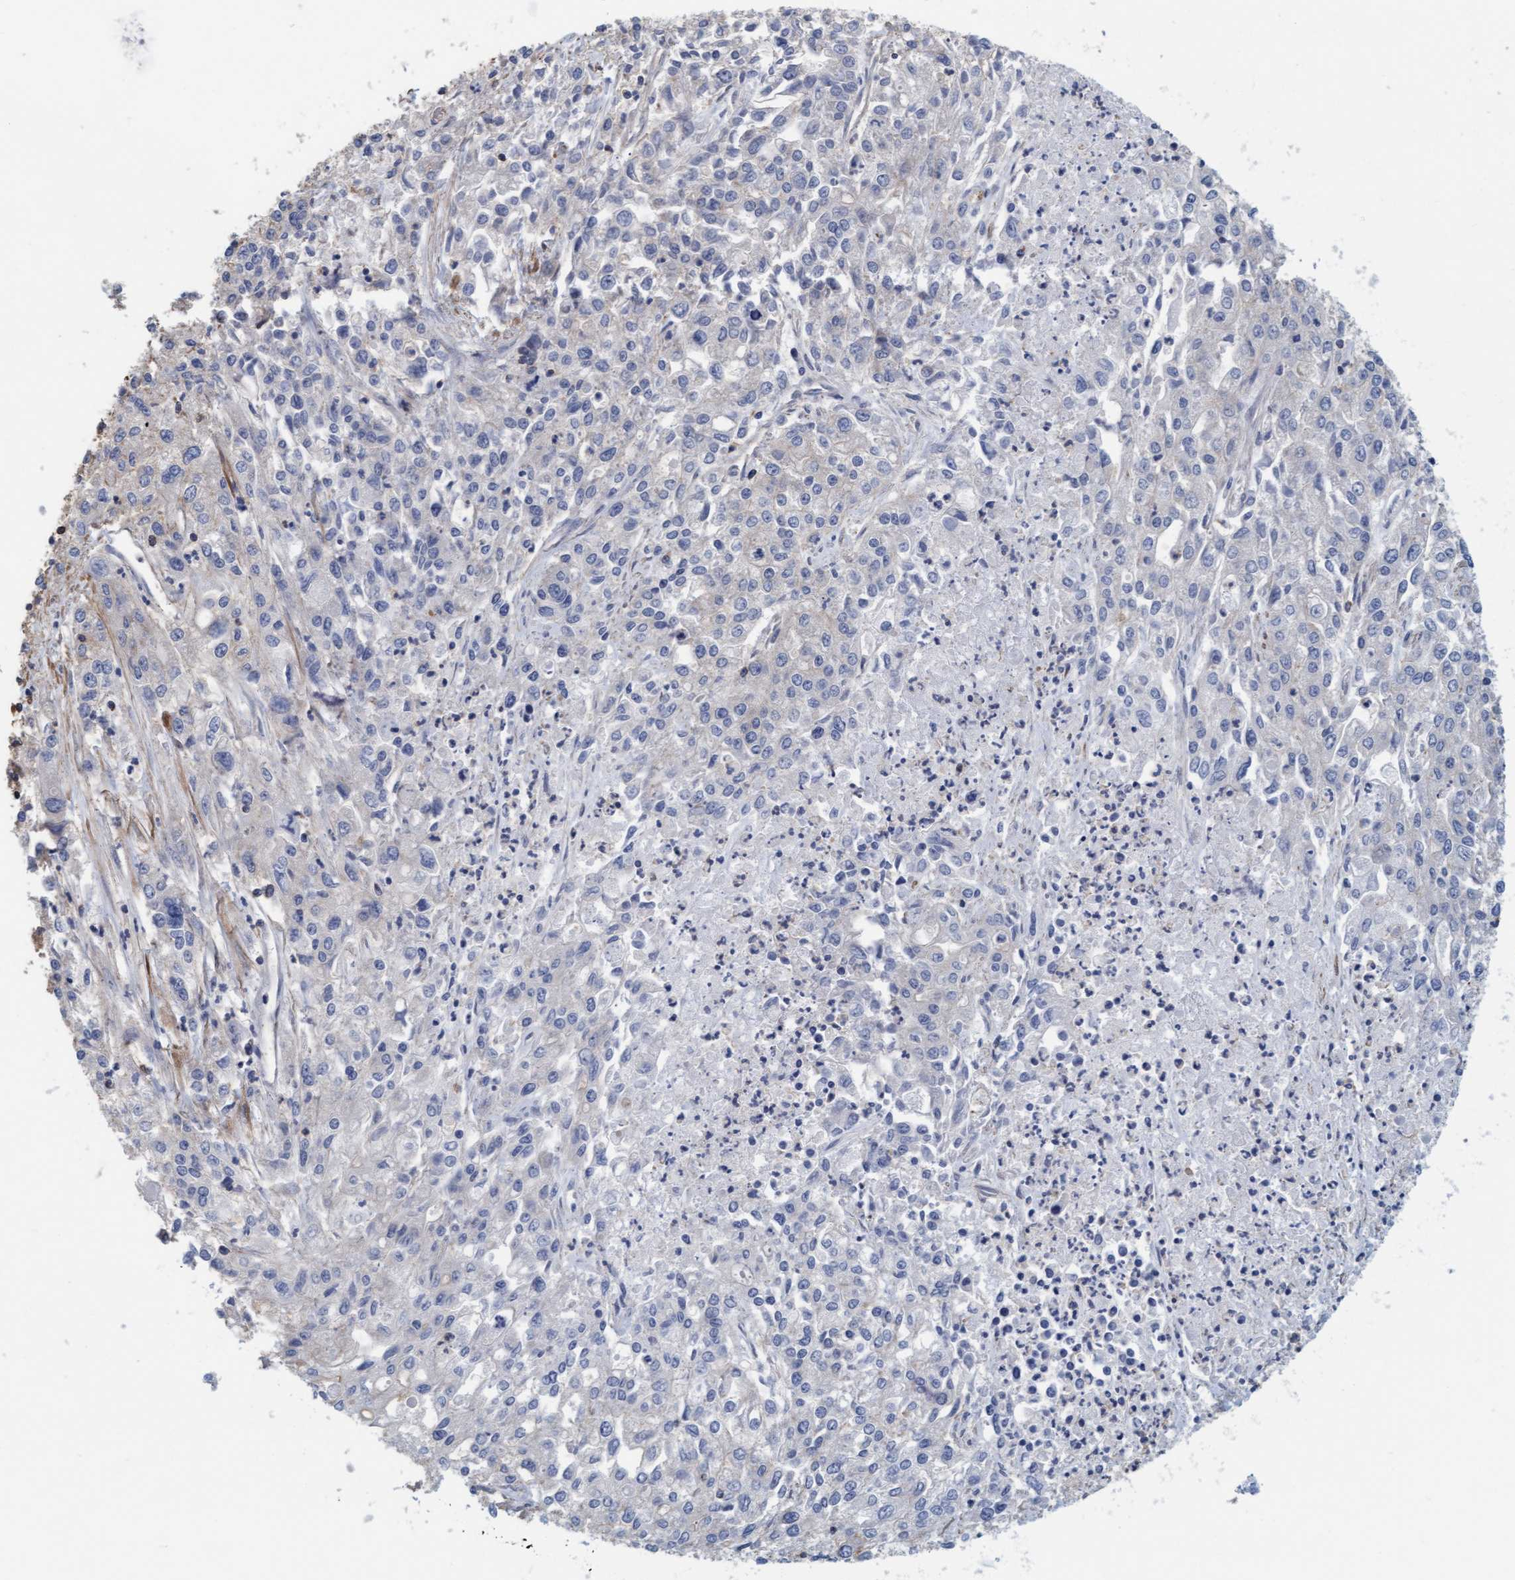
{"staining": {"intensity": "negative", "quantity": "none", "location": "none"}, "tissue": "endometrial cancer", "cell_type": "Tumor cells", "image_type": "cancer", "snomed": [{"axis": "morphology", "description": "Adenocarcinoma, NOS"}, {"axis": "topography", "description": "Endometrium"}], "caption": "Immunohistochemistry (IHC) image of adenocarcinoma (endometrial) stained for a protein (brown), which exhibits no staining in tumor cells.", "gene": "FXR2", "patient": {"sex": "female", "age": 49}}